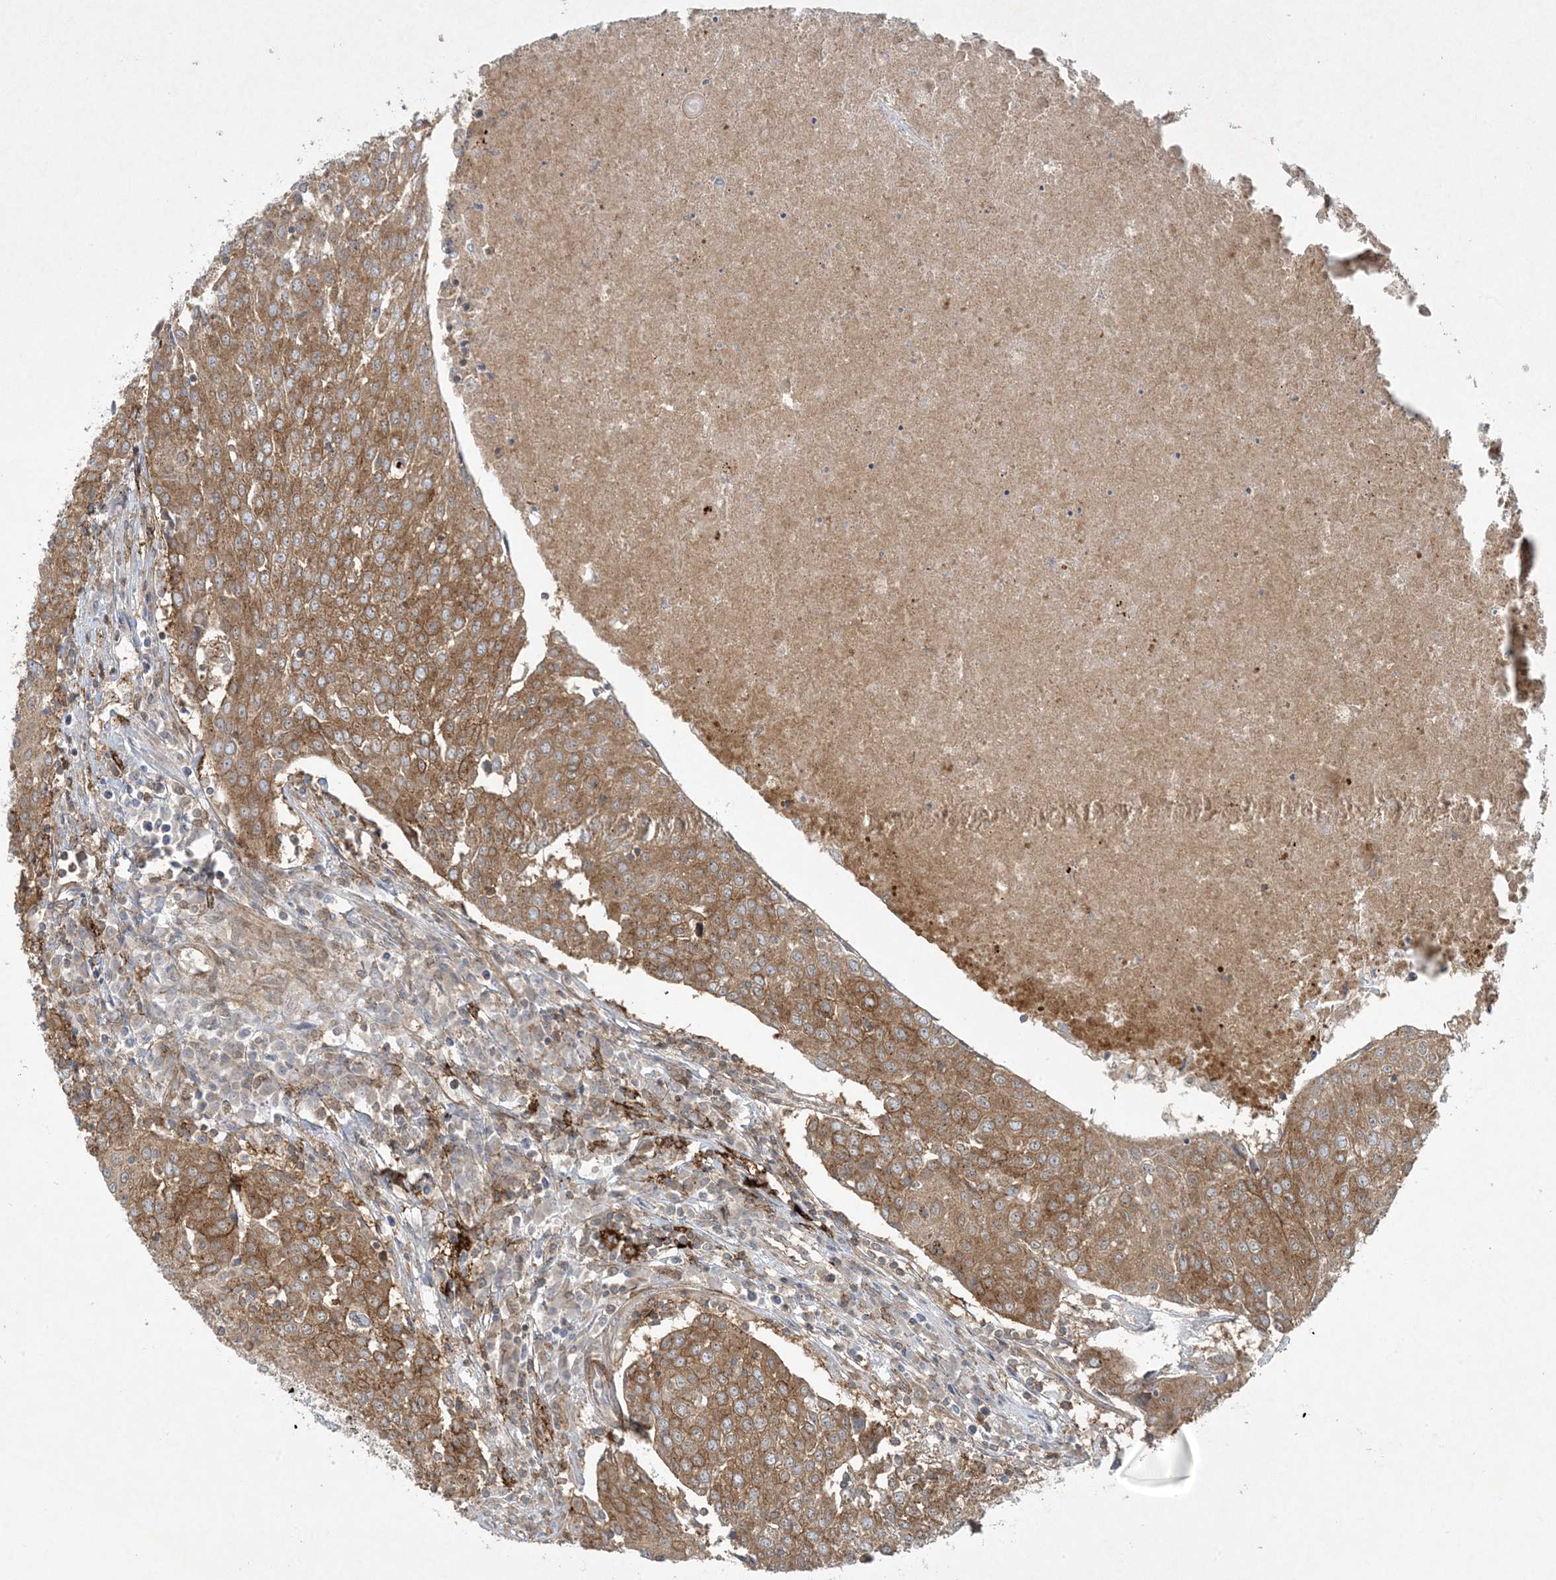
{"staining": {"intensity": "moderate", "quantity": ">75%", "location": "cytoplasmic/membranous"}, "tissue": "urothelial cancer", "cell_type": "Tumor cells", "image_type": "cancer", "snomed": [{"axis": "morphology", "description": "Urothelial carcinoma, High grade"}, {"axis": "topography", "description": "Urinary bladder"}], "caption": "This micrograph reveals immunohistochemistry (IHC) staining of human urothelial cancer, with medium moderate cytoplasmic/membranous expression in approximately >75% of tumor cells.", "gene": "STAM2", "patient": {"sex": "female", "age": 85}}